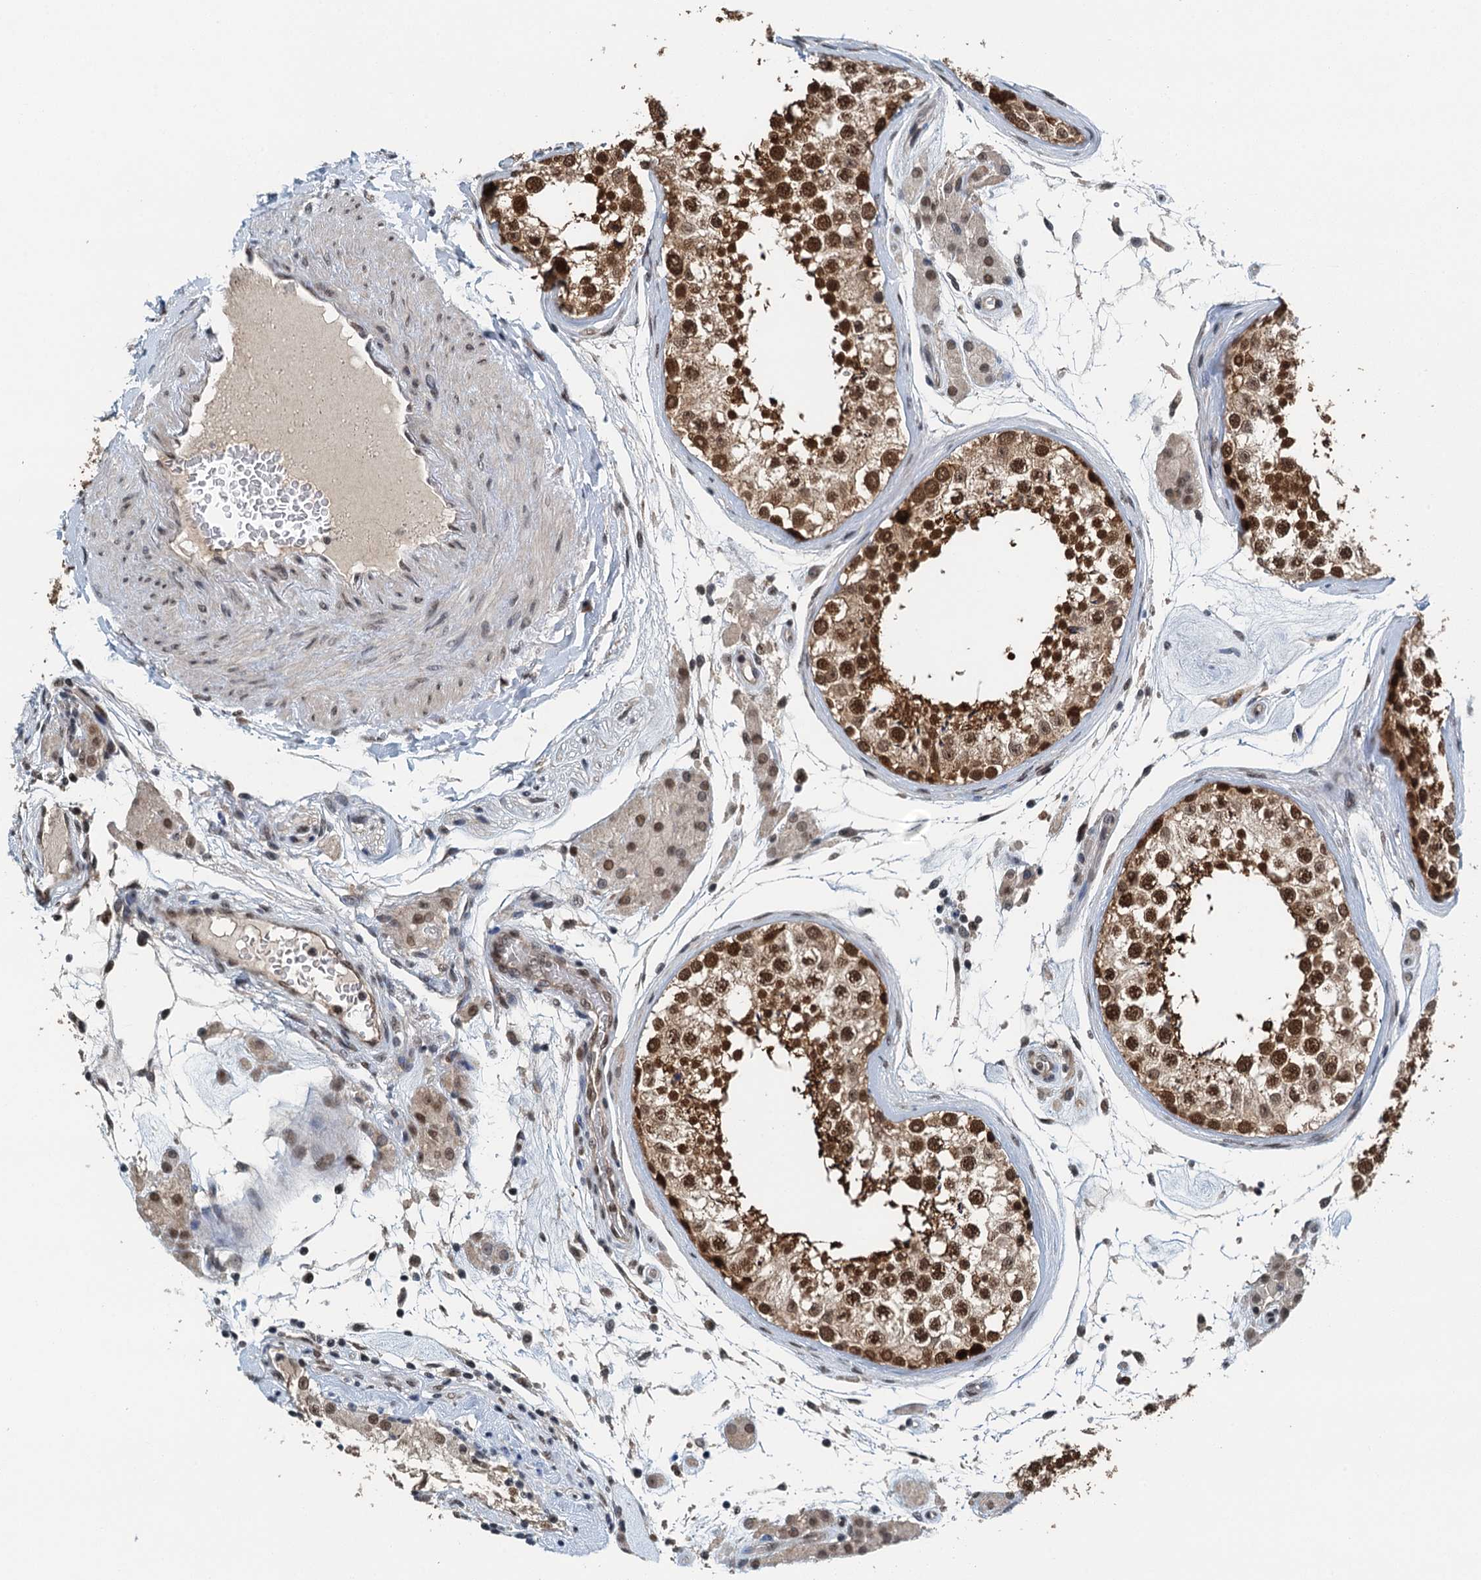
{"staining": {"intensity": "strong", "quantity": ">75%", "location": "nuclear"}, "tissue": "testis", "cell_type": "Cells in seminiferous ducts", "image_type": "normal", "snomed": [{"axis": "morphology", "description": "Normal tissue, NOS"}, {"axis": "topography", "description": "Testis"}], "caption": "Immunohistochemistry of benign testis exhibits high levels of strong nuclear expression in approximately >75% of cells in seminiferous ducts.", "gene": "MTA3", "patient": {"sex": "male", "age": 46}}